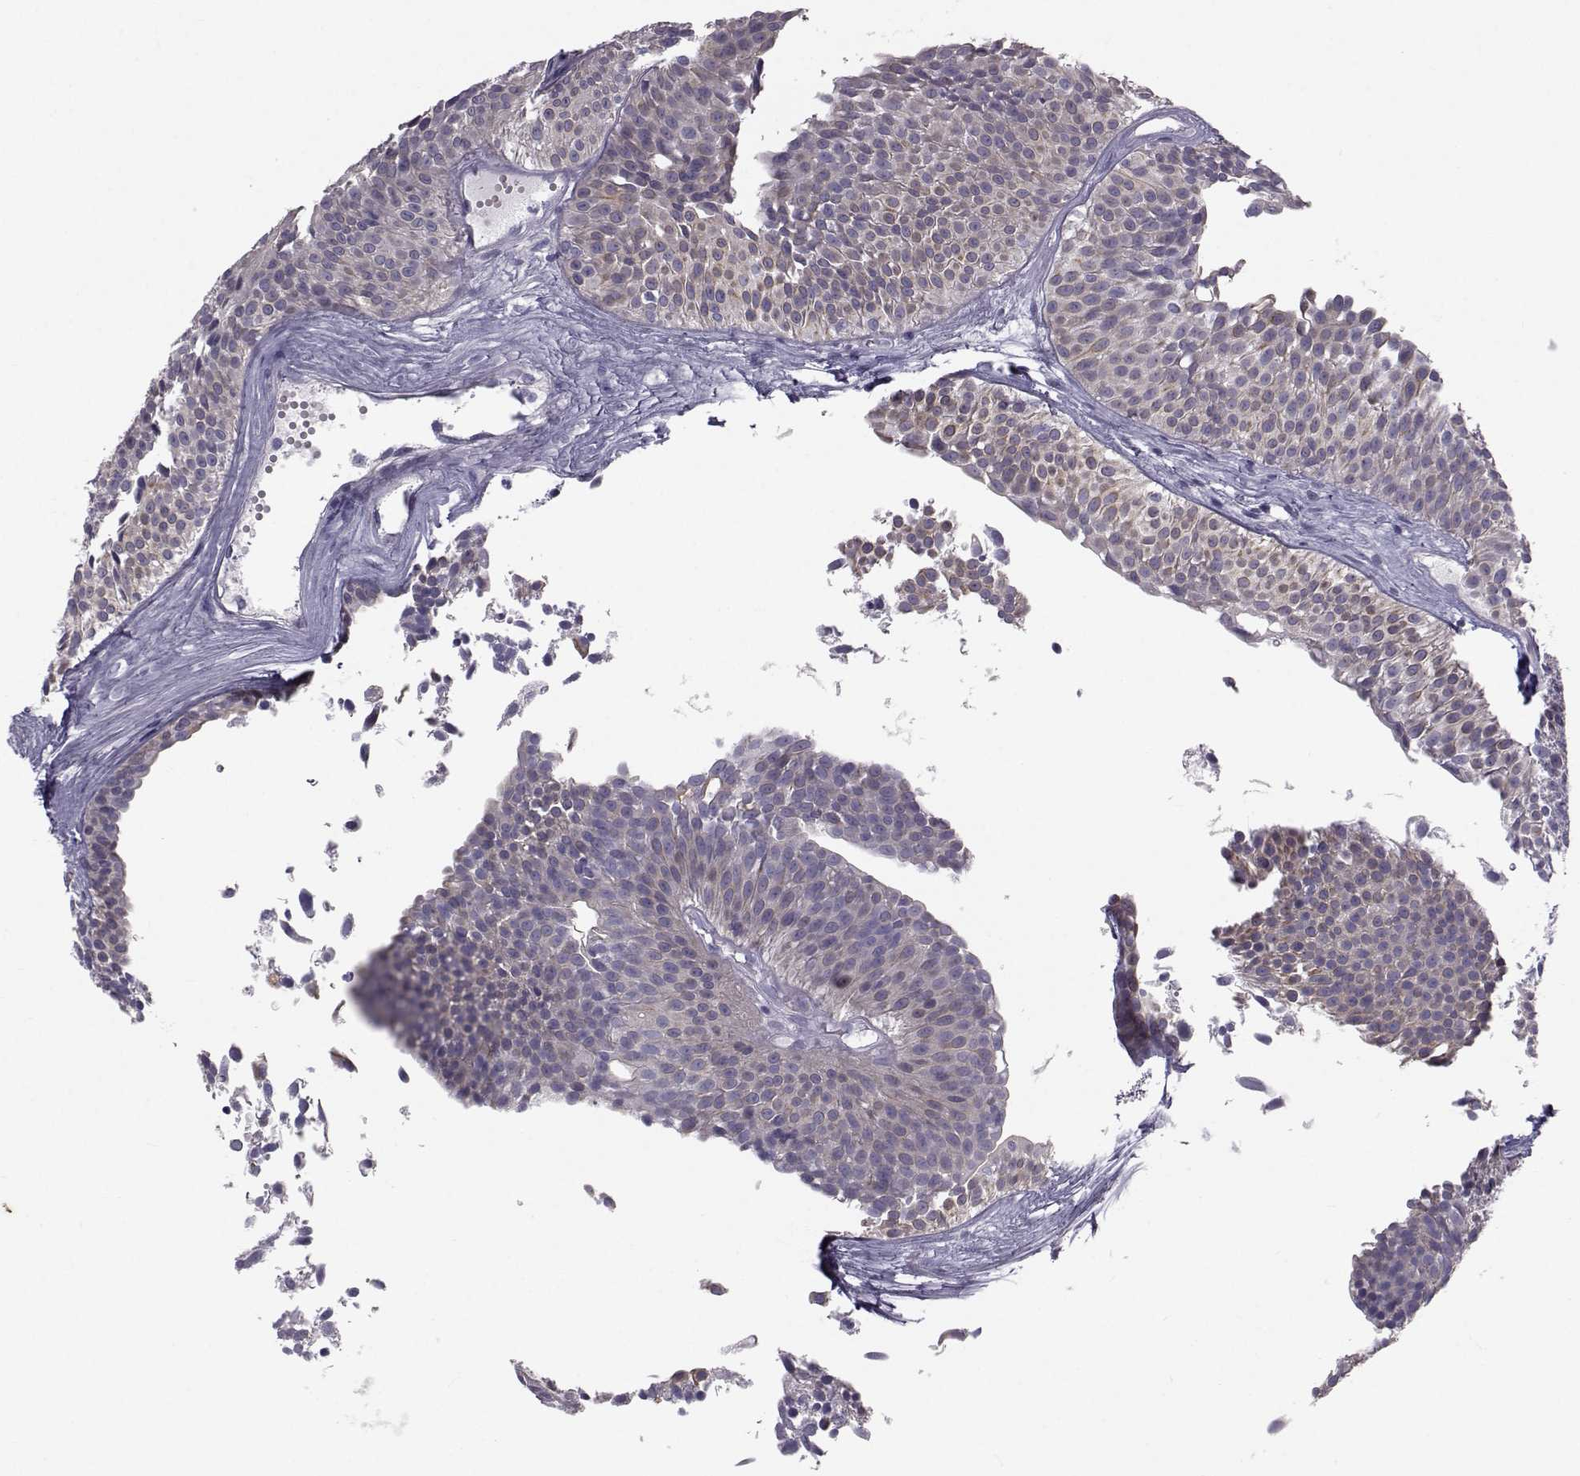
{"staining": {"intensity": "weak", "quantity": "<25%", "location": "cytoplasmic/membranous"}, "tissue": "urothelial cancer", "cell_type": "Tumor cells", "image_type": "cancer", "snomed": [{"axis": "morphology", "description": "Urothelial carcinoma, Low grade"}, {"axis": "topography", "description": "Urinary bladder"}], "caption": "Tumor cells are negative for protein expression in human low-grade urothelial carcinoma.", "gene": "GARIN3", "patient": {"sex": "male", "age": 63}}